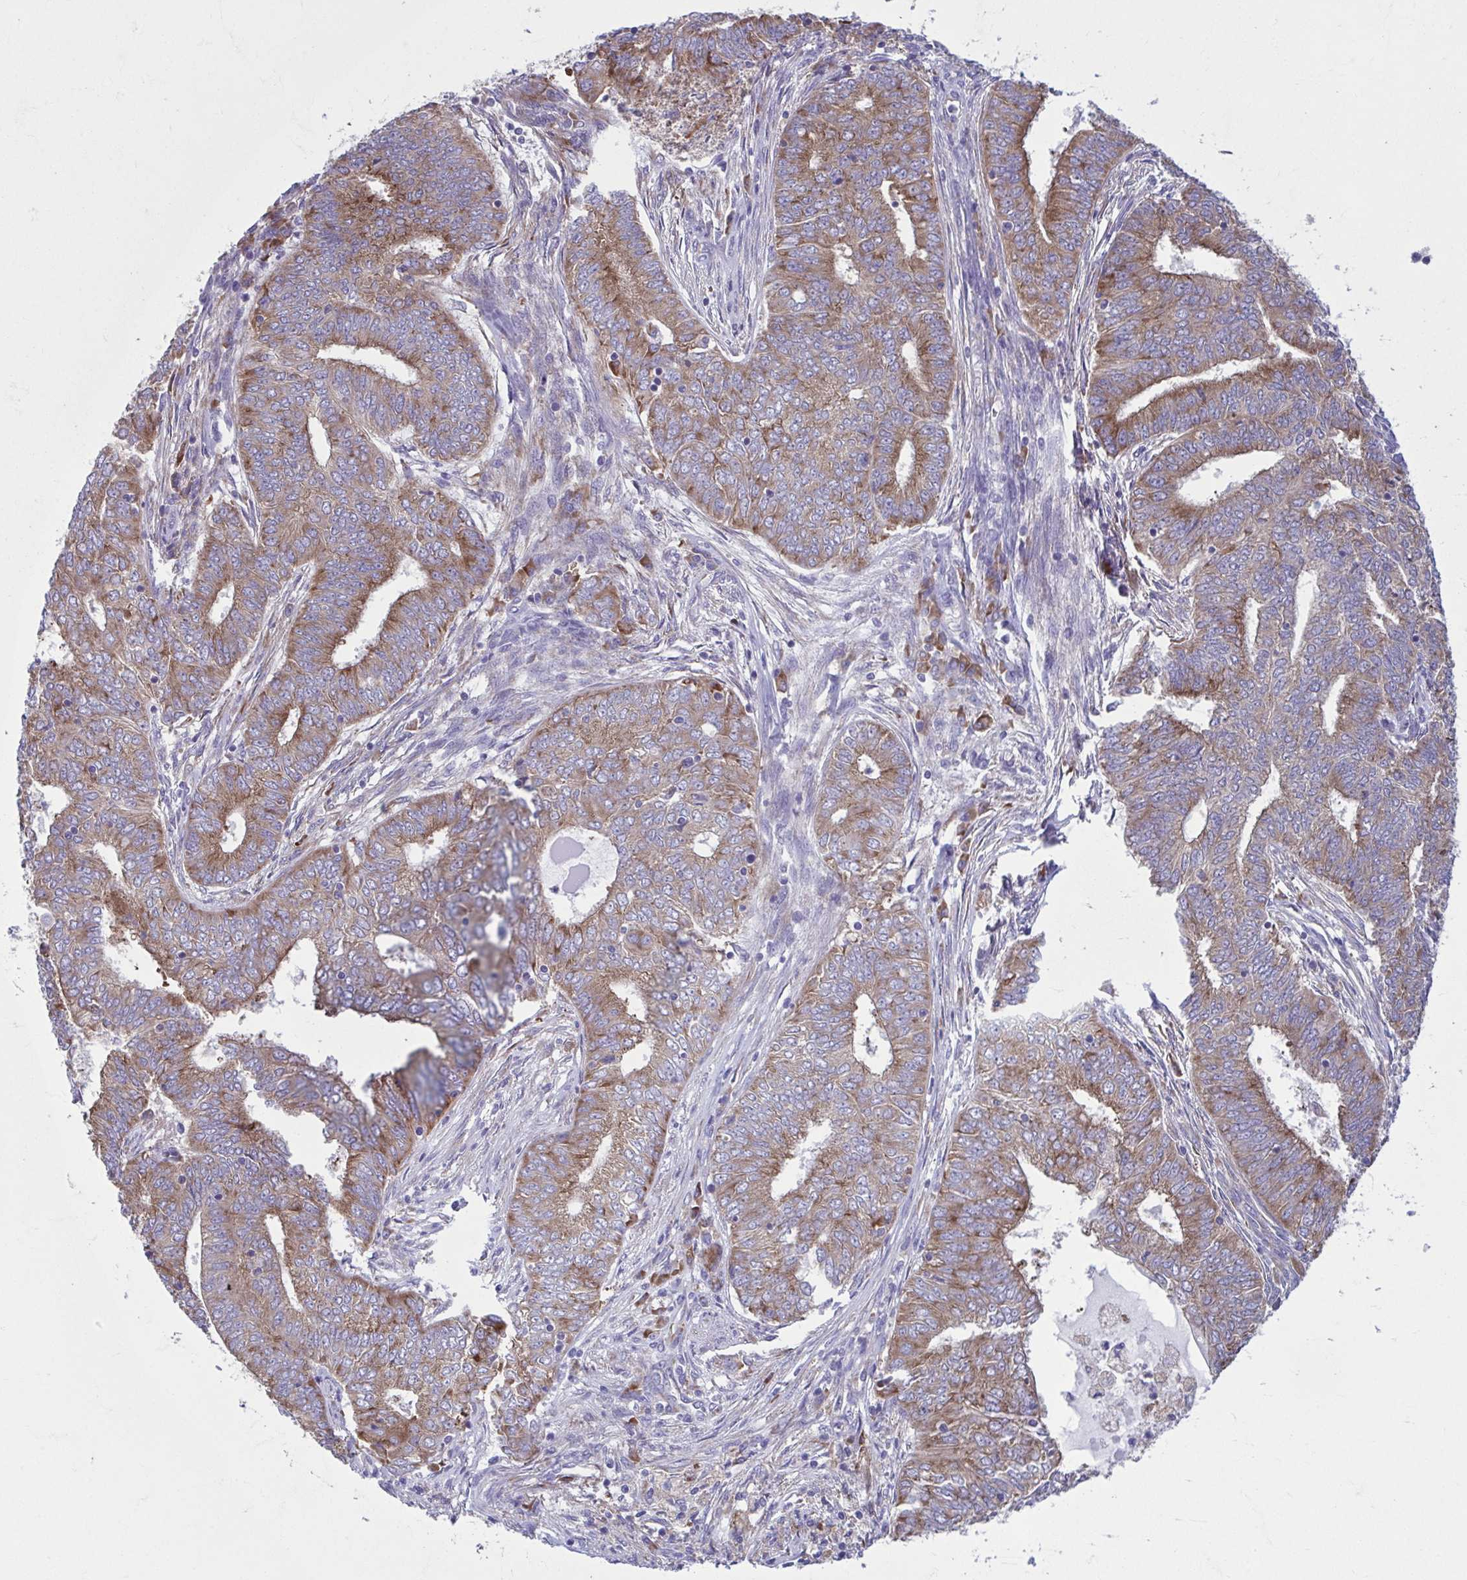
{"staining": {"intensity": "moderate", "quantity": ">75%", "location": "cytoplasmic/membranous"}, "tissue": "endometrial cancer", "cell_type": "Tumor cells", "image_type": "cancer", "snomed": [{"axis": "morphology", "description": "Adenocarcinoma, NOS"}, {"axis": "topography", "description": "Endometrium"}], "caption": "The histopathology image reveals a brown stain indicating the presence of a protein in the cytoplasmic/membranous of tumor cells in endometrial cancer. The staining was performed using DAB (3,3'-diaminobenzidine) to visualize the protein expression in brown, while the nuclei were stained in blue with hematoxylin (Magnification: 20x).", "gene": "RPS16", "patient": {"sex": "female", "age": 62}}